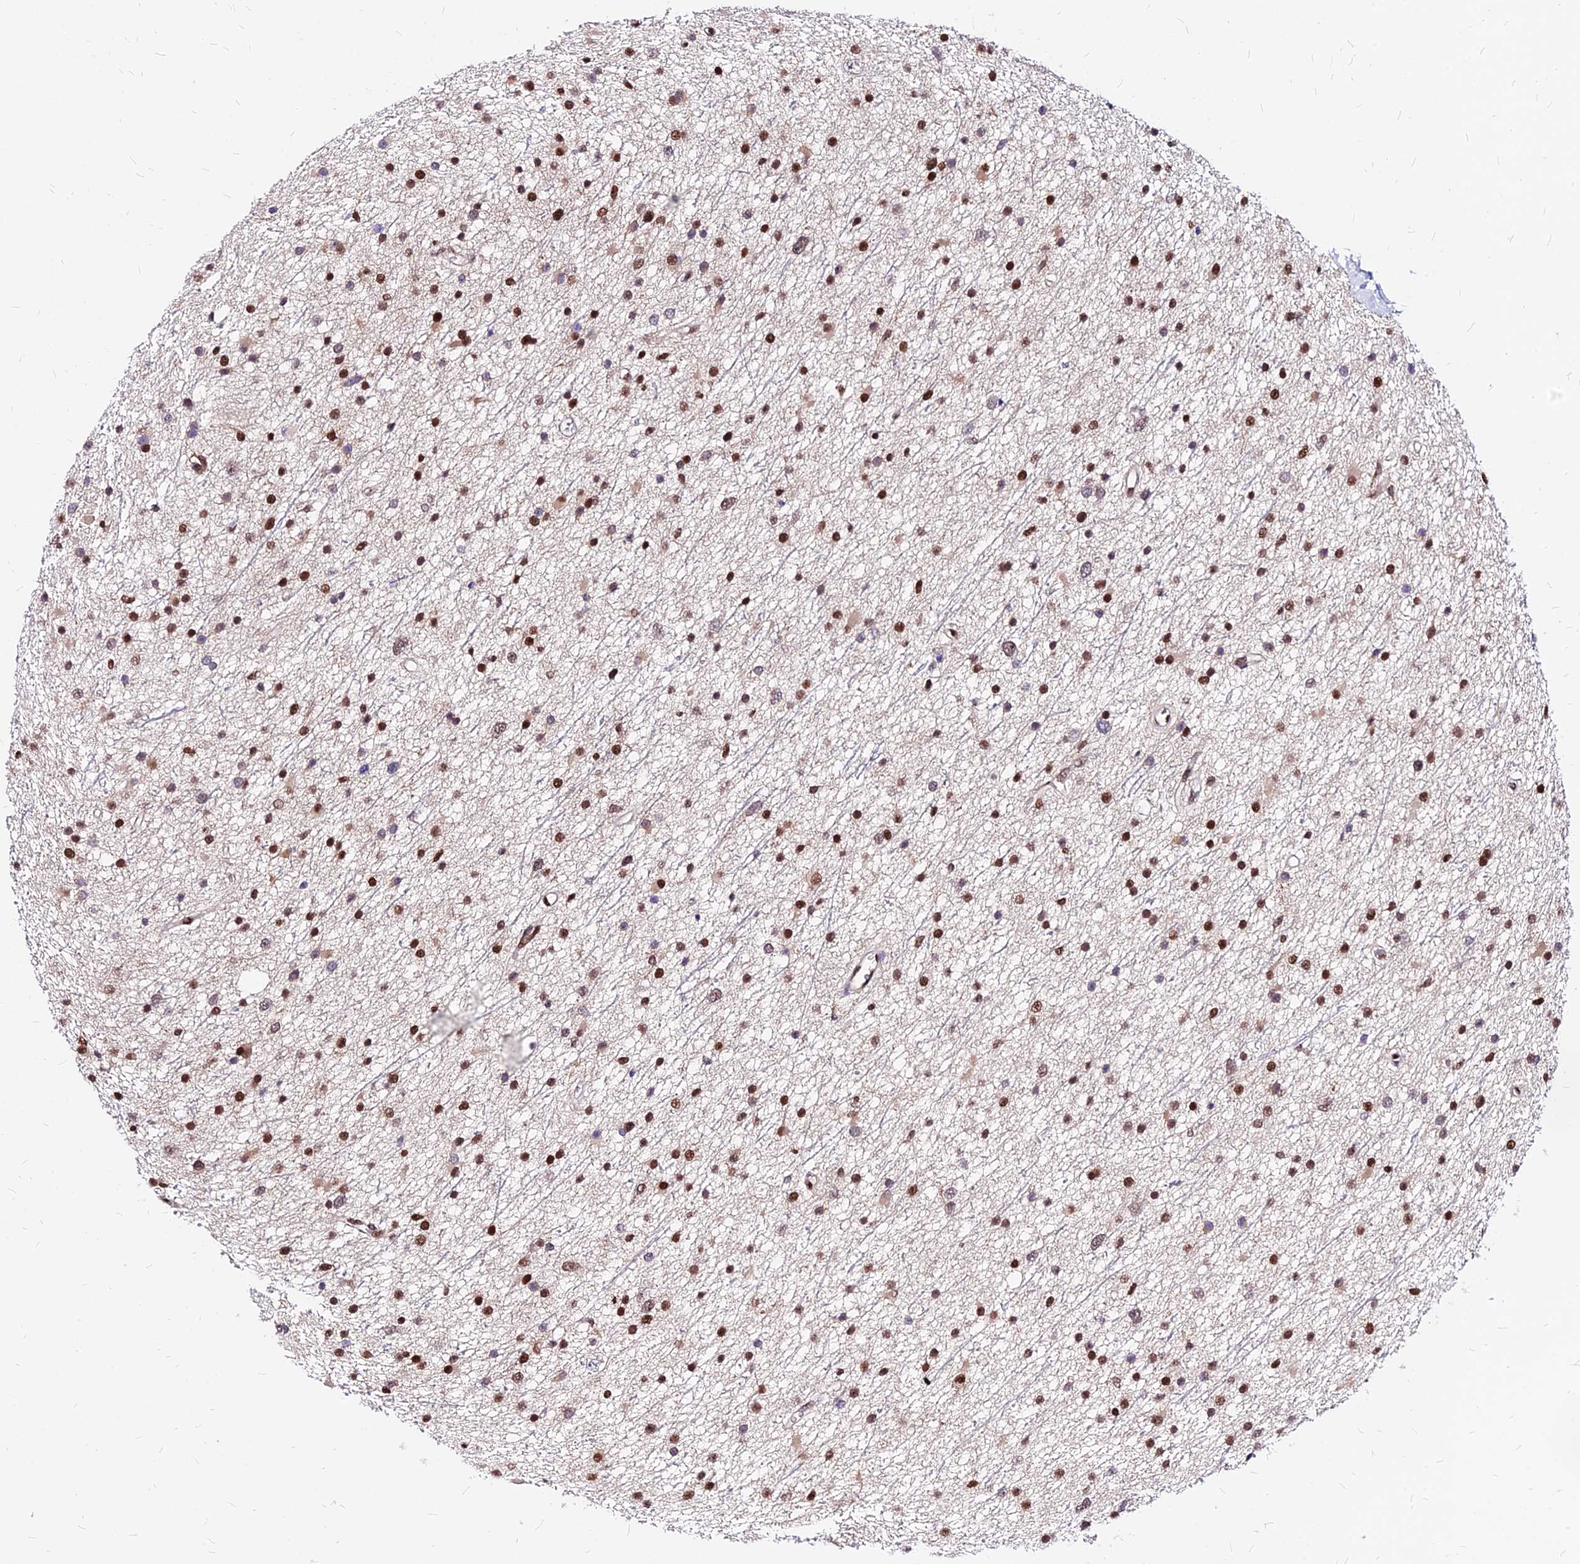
{"staining": {"intensity": "moderate", "quantity": ">75%", "location": "nuclear"}, "tissue": "glioma", "cell_type": "Tumor cells", "image_type": "cancer", "snomed": [{"axis": "morphology", "description": "Glioma, malignant, Low grade"}, {"axis": "topography", "description": "Cerebral cortex"}], "caption": "Immunohistochemical staining of malignant low-grade glioma demonstrates medium levels of moderate nuclear staining in approximately >75% of tumor cells. Using DAB (3,3'-diaminobenzidine) (brown) and hematoxylin (blue) stains, captured at high magnification using brightfield microscopy.", "gene": "PAXX", "patient": {"sex": "female", "age": 39}}